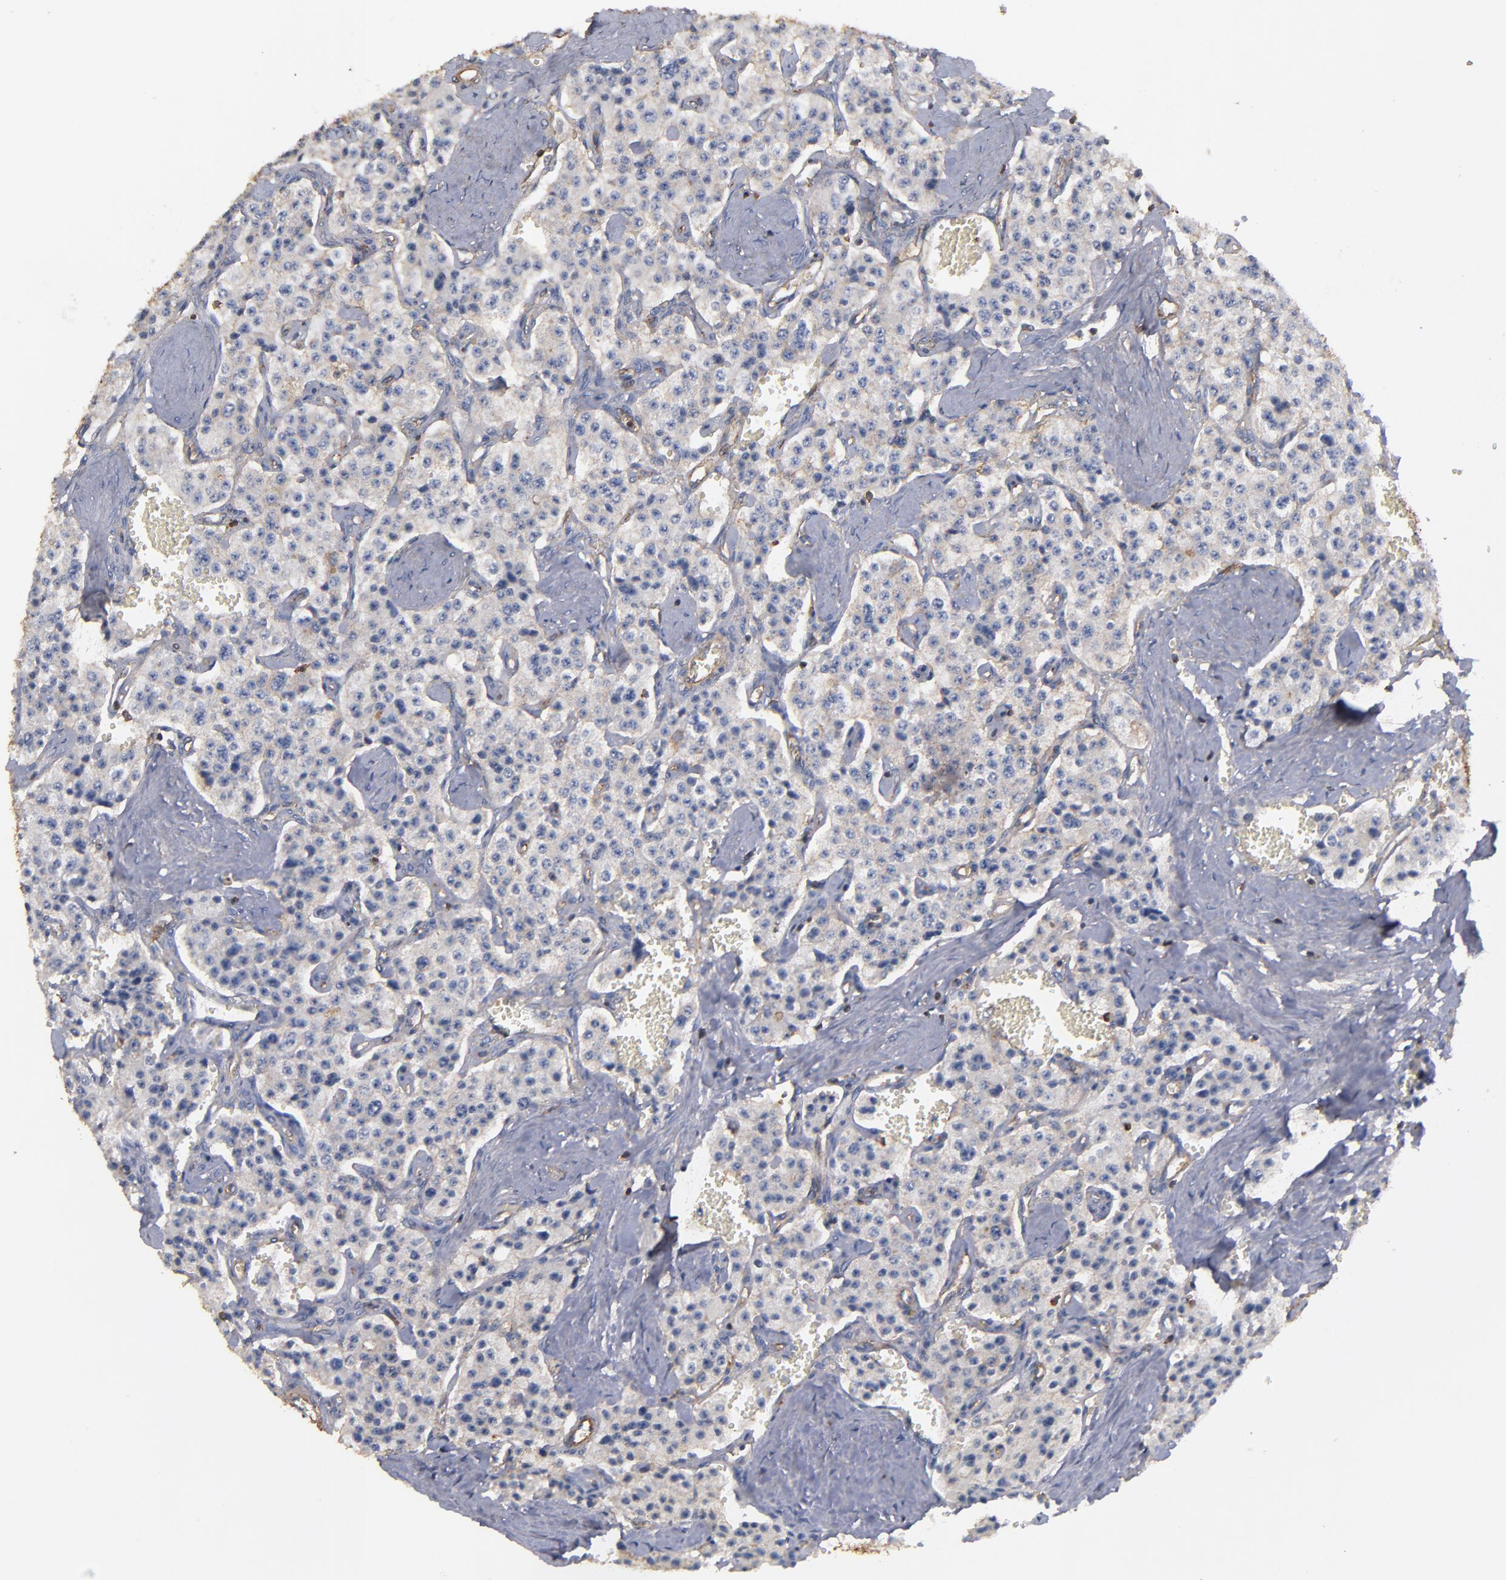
{"staining": {"intensity": "weak", "quantity": ">75%", "location": "cytoplasmic/membranous"}, "tissue": "carcinoid", "cell_type": "Tumor cells", "image_type": "cancer", "snomed": [{"axis": "morphology", "description": "Carcinoid, malignant, NOS"}, {"axis": "topography", "description": "Small intestine"}], "caption": "This is a micrograph of immunohistochemistry staining of carcinoid (malignant), which shows weak expression in the cytoplasmic/membranous of tumor cells.", "gene": "ACTN4", "patient": {"sex": "male", "age": 52}}